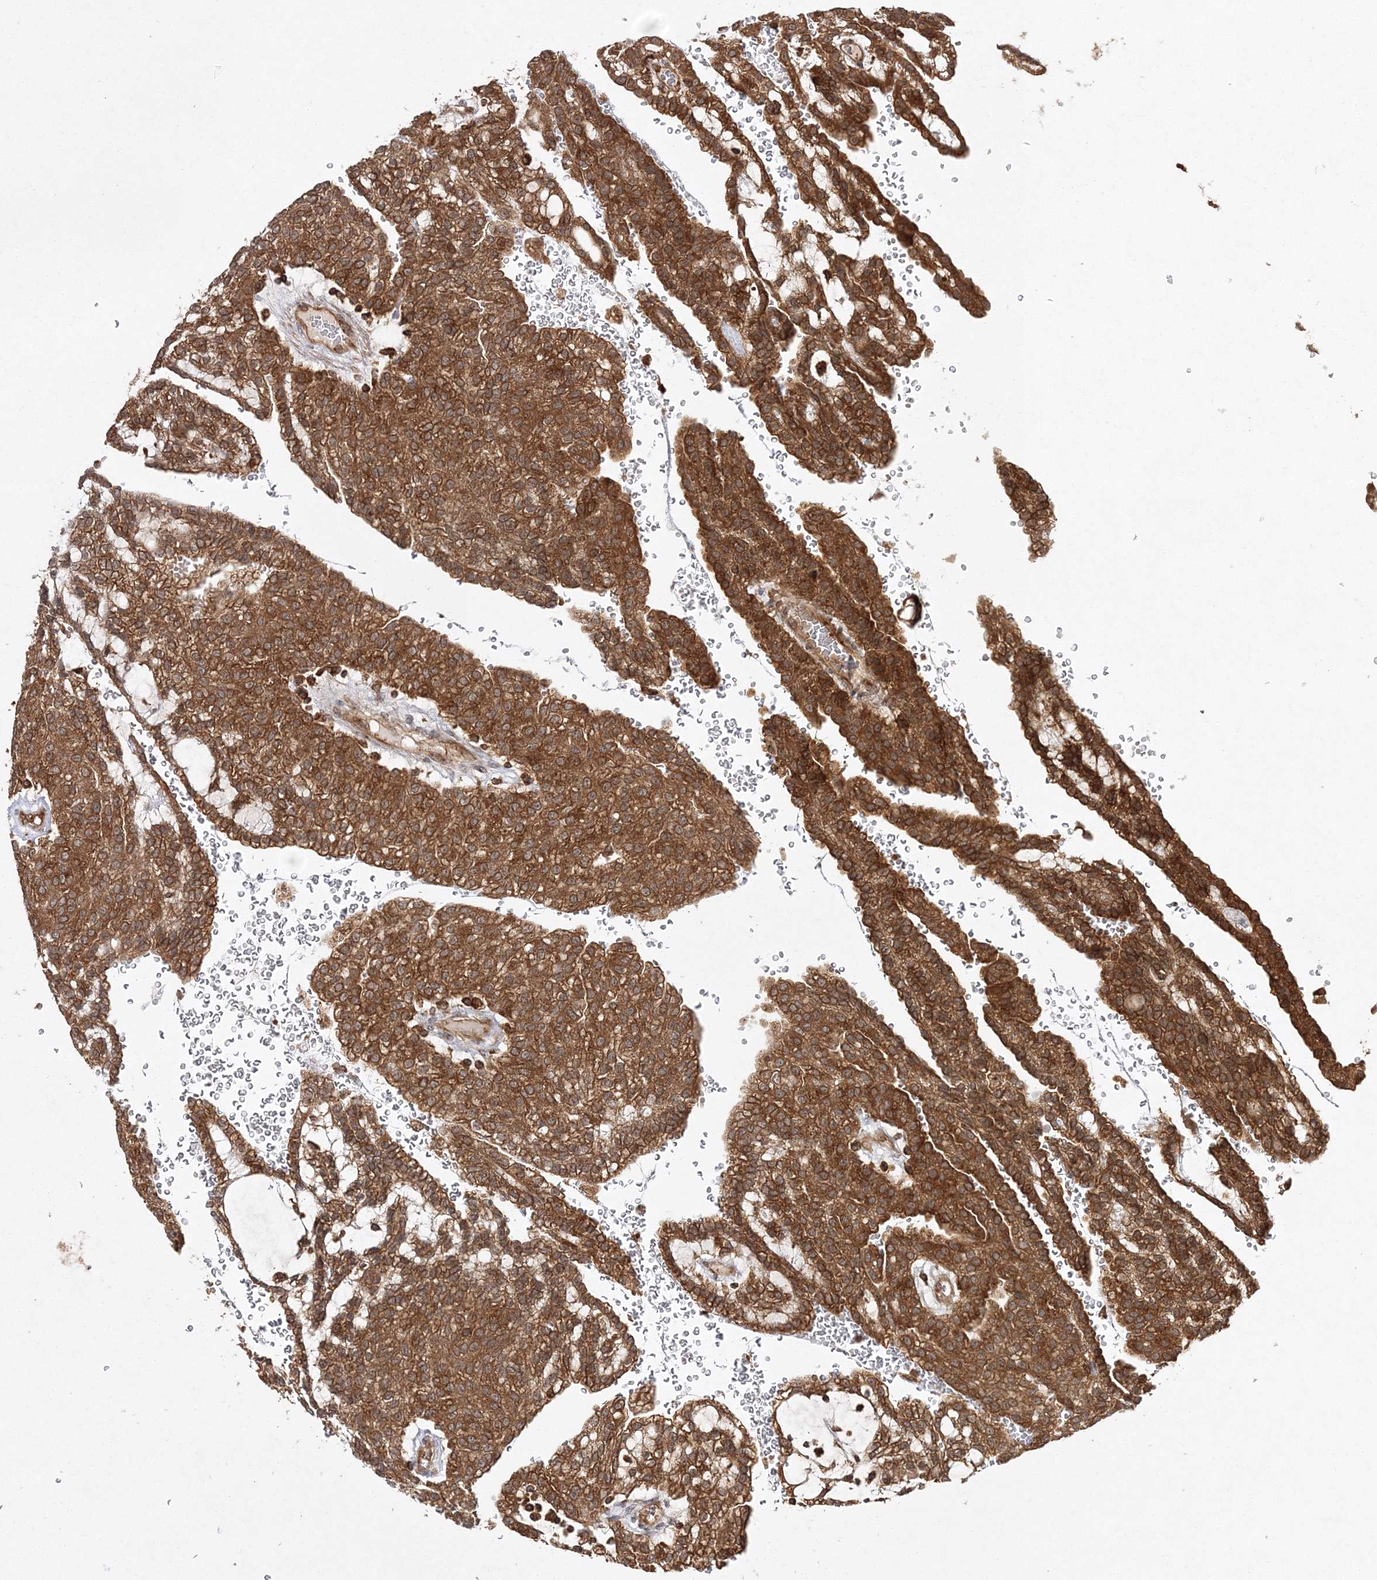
{"staining": {"intensity": "strong", "quantity": ">75%", "location": "cytoplasmic/membranous"}, "tissue": "renal cancer", "cell_type": "Tumor cells", "image_type": "cancer", "snomed": [{"axis": "morphology", "description": "Adenocarcinoma, NOS"}, {"axis": "topography", "description": "Kidney"}], "caption": "Brown immunohistochemical staining in human renal adenocarcinoma reveals strong cytoplasmic/membranous positivity in approximately >75% of tumor cells. The protein is stained brown, and the nuclei are stained in blue (DAB (3,3'-diaminobenzidine) IHC with brightfield microscopy, high magnification).", "gene": "WDR37", "patient": {"sex": "male", "age": 63}}